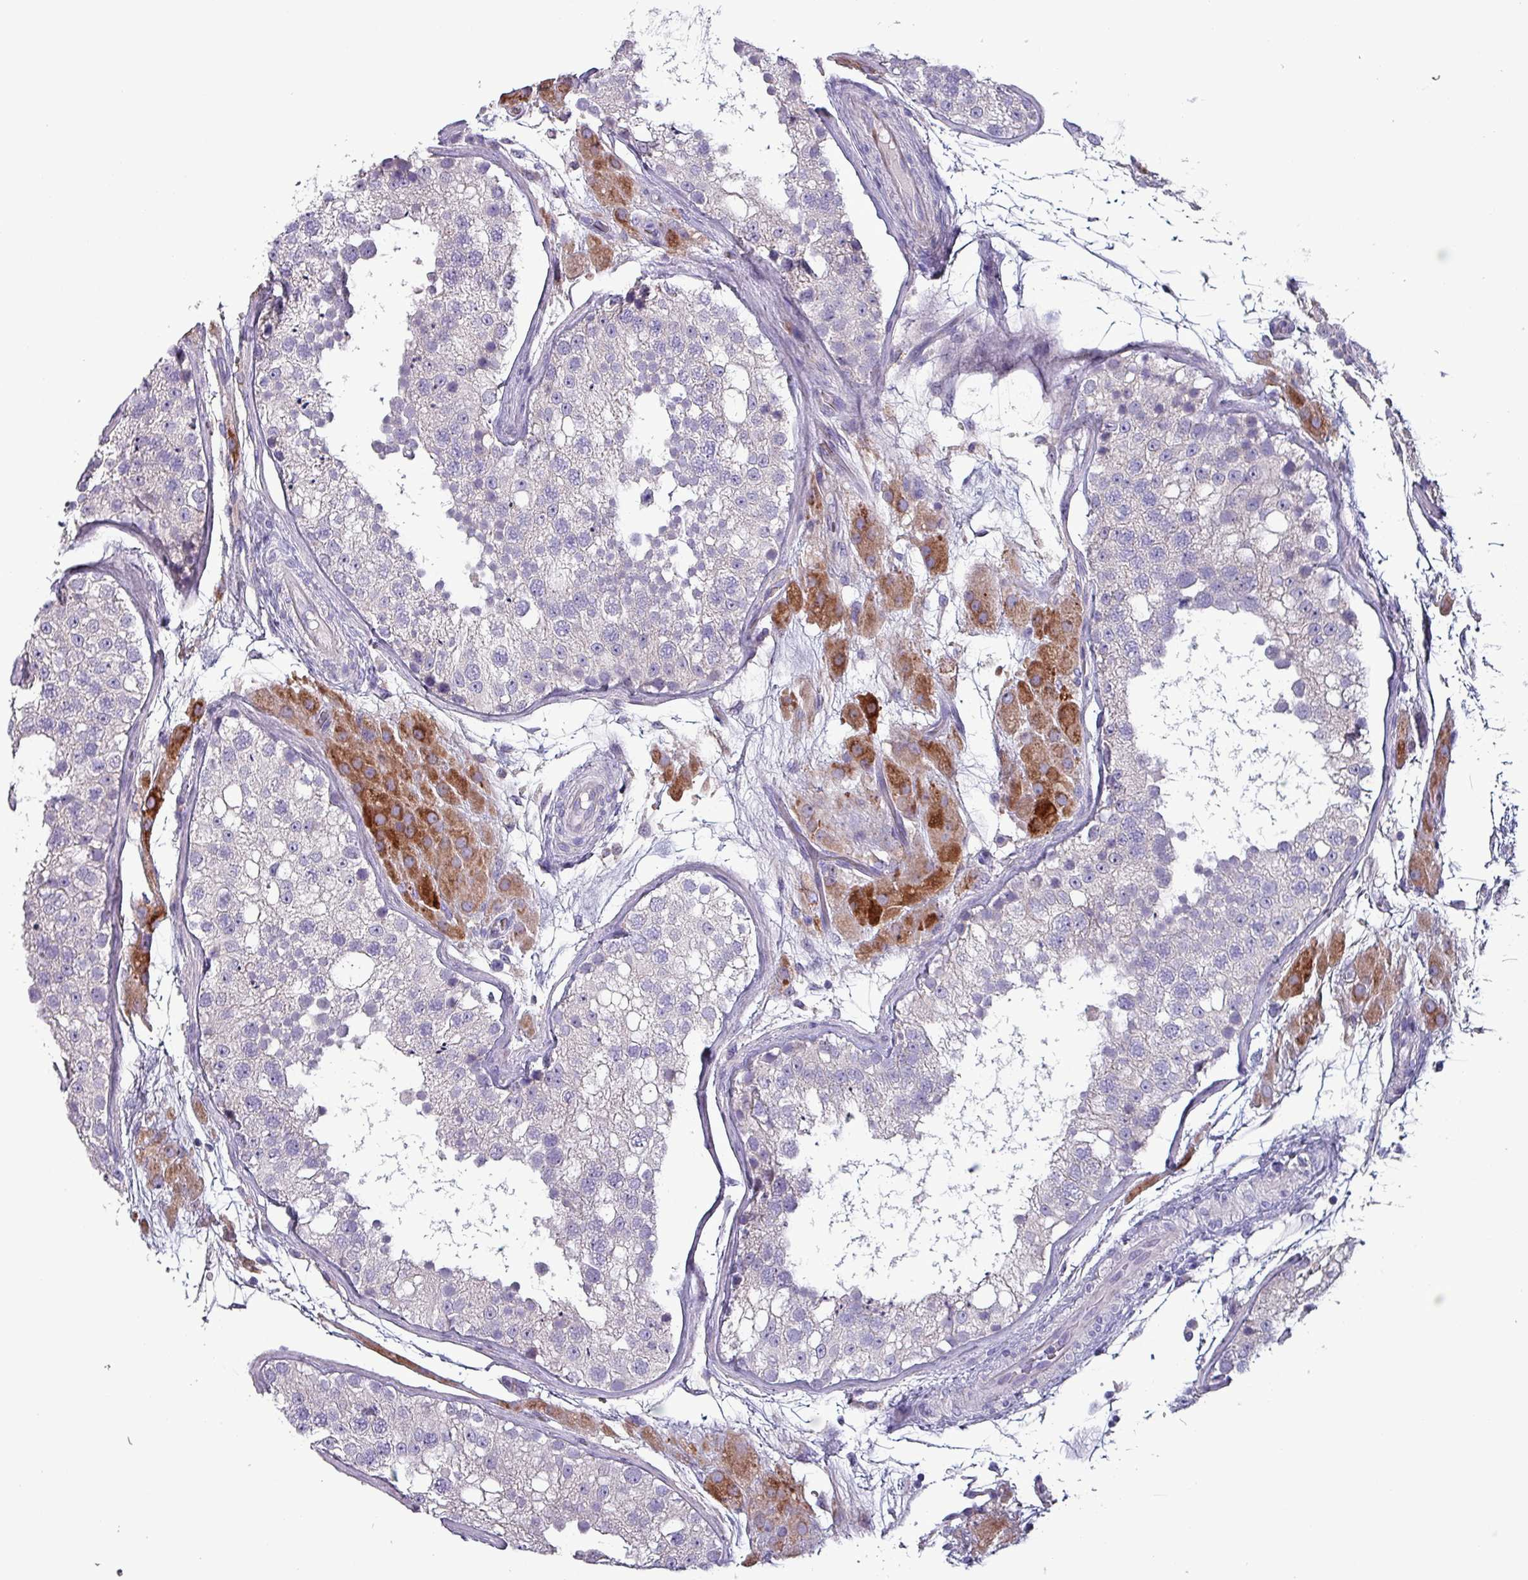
{"staining": {"intensity": "negative", "quantity": "none", "location": "none"}, "tissue": "testis", "cell_type": "Cells in seminiferous ducts", "image_type": "normal", "snomed": [{"axis": "morphology", "description": "Normal tissue, NOS"}, {"axis": "topography", "description": "Testis"}], "caption": "This histopathology image is of normal testis stained with IHC to label a protein in brown with the nuclei are counter-stained blue. There is no positivity in cells in seminiferous ducts. The staining is performed using DAB (3,3'-diaminobenzidine) brown chromogen with nuclei counter-stained in using hematoxylin.", "gene": "HSD3B7", "patient": {"sex": "male", "age": 26}}